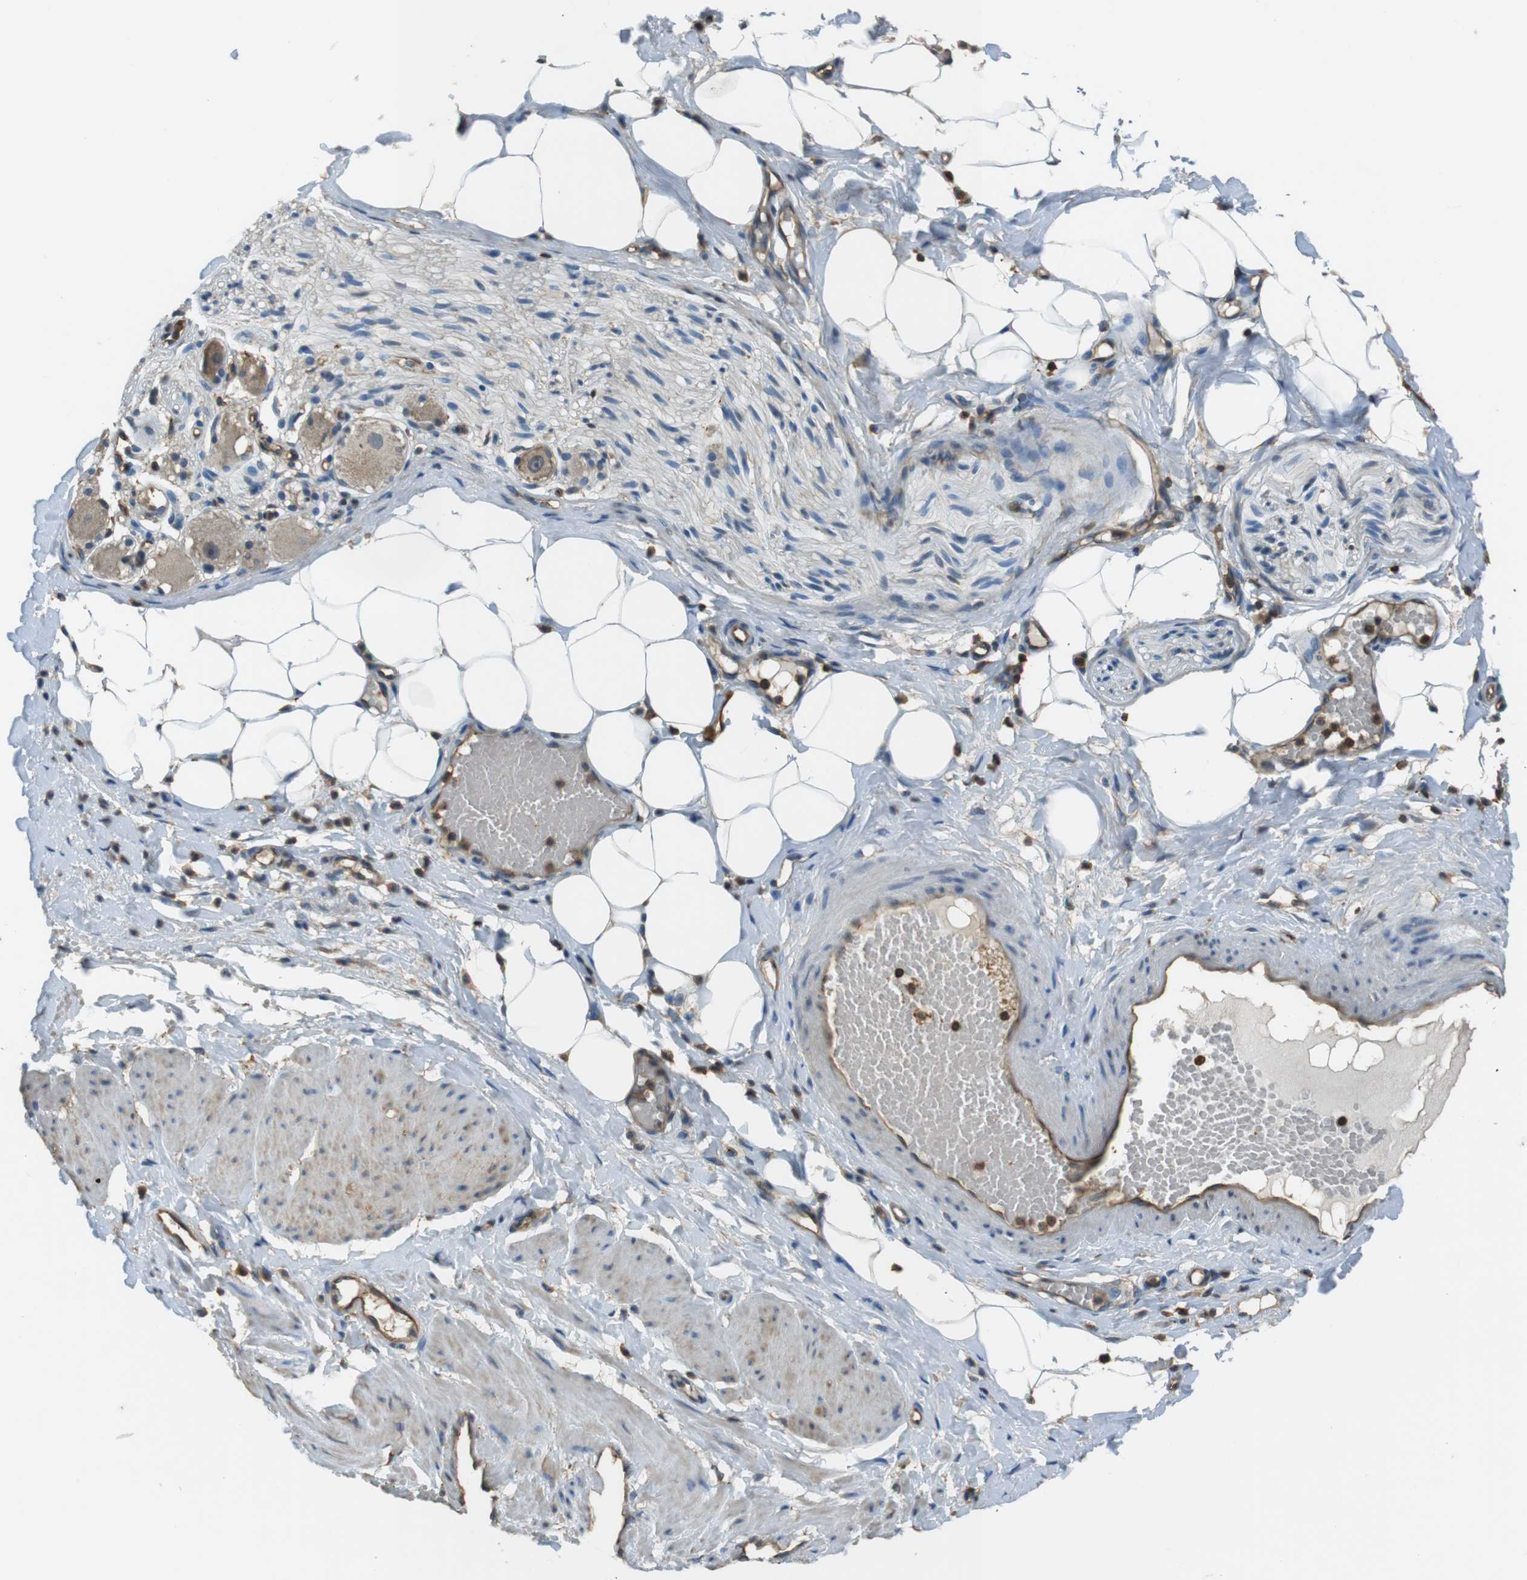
{"staining": {"intensity": "negative", "quantity": "none", "location": "none"}, "tissue": "adipose tissue", "cell_type": "Adipocytes", "image_type": "normal", "snomed": [{"axis": "morphology", "description": "Normal tissue, NOS"}, {"axis": "topography", "description": "Soft tissue"}, {"axis": "topography", "description": "Vascular tissue"}], "caption": "High magnification brightfield microscopy of normal adipose tissue stained with DAB (brown) and counterstained with hematoxylin (blue): adipocytes show no significant expression. (DAB (3,3'-diaminobenzidine) IHC with hematoxylin counter stain).", "gene": "FCAR", "patient": {"sex": "female", "age": 35}}